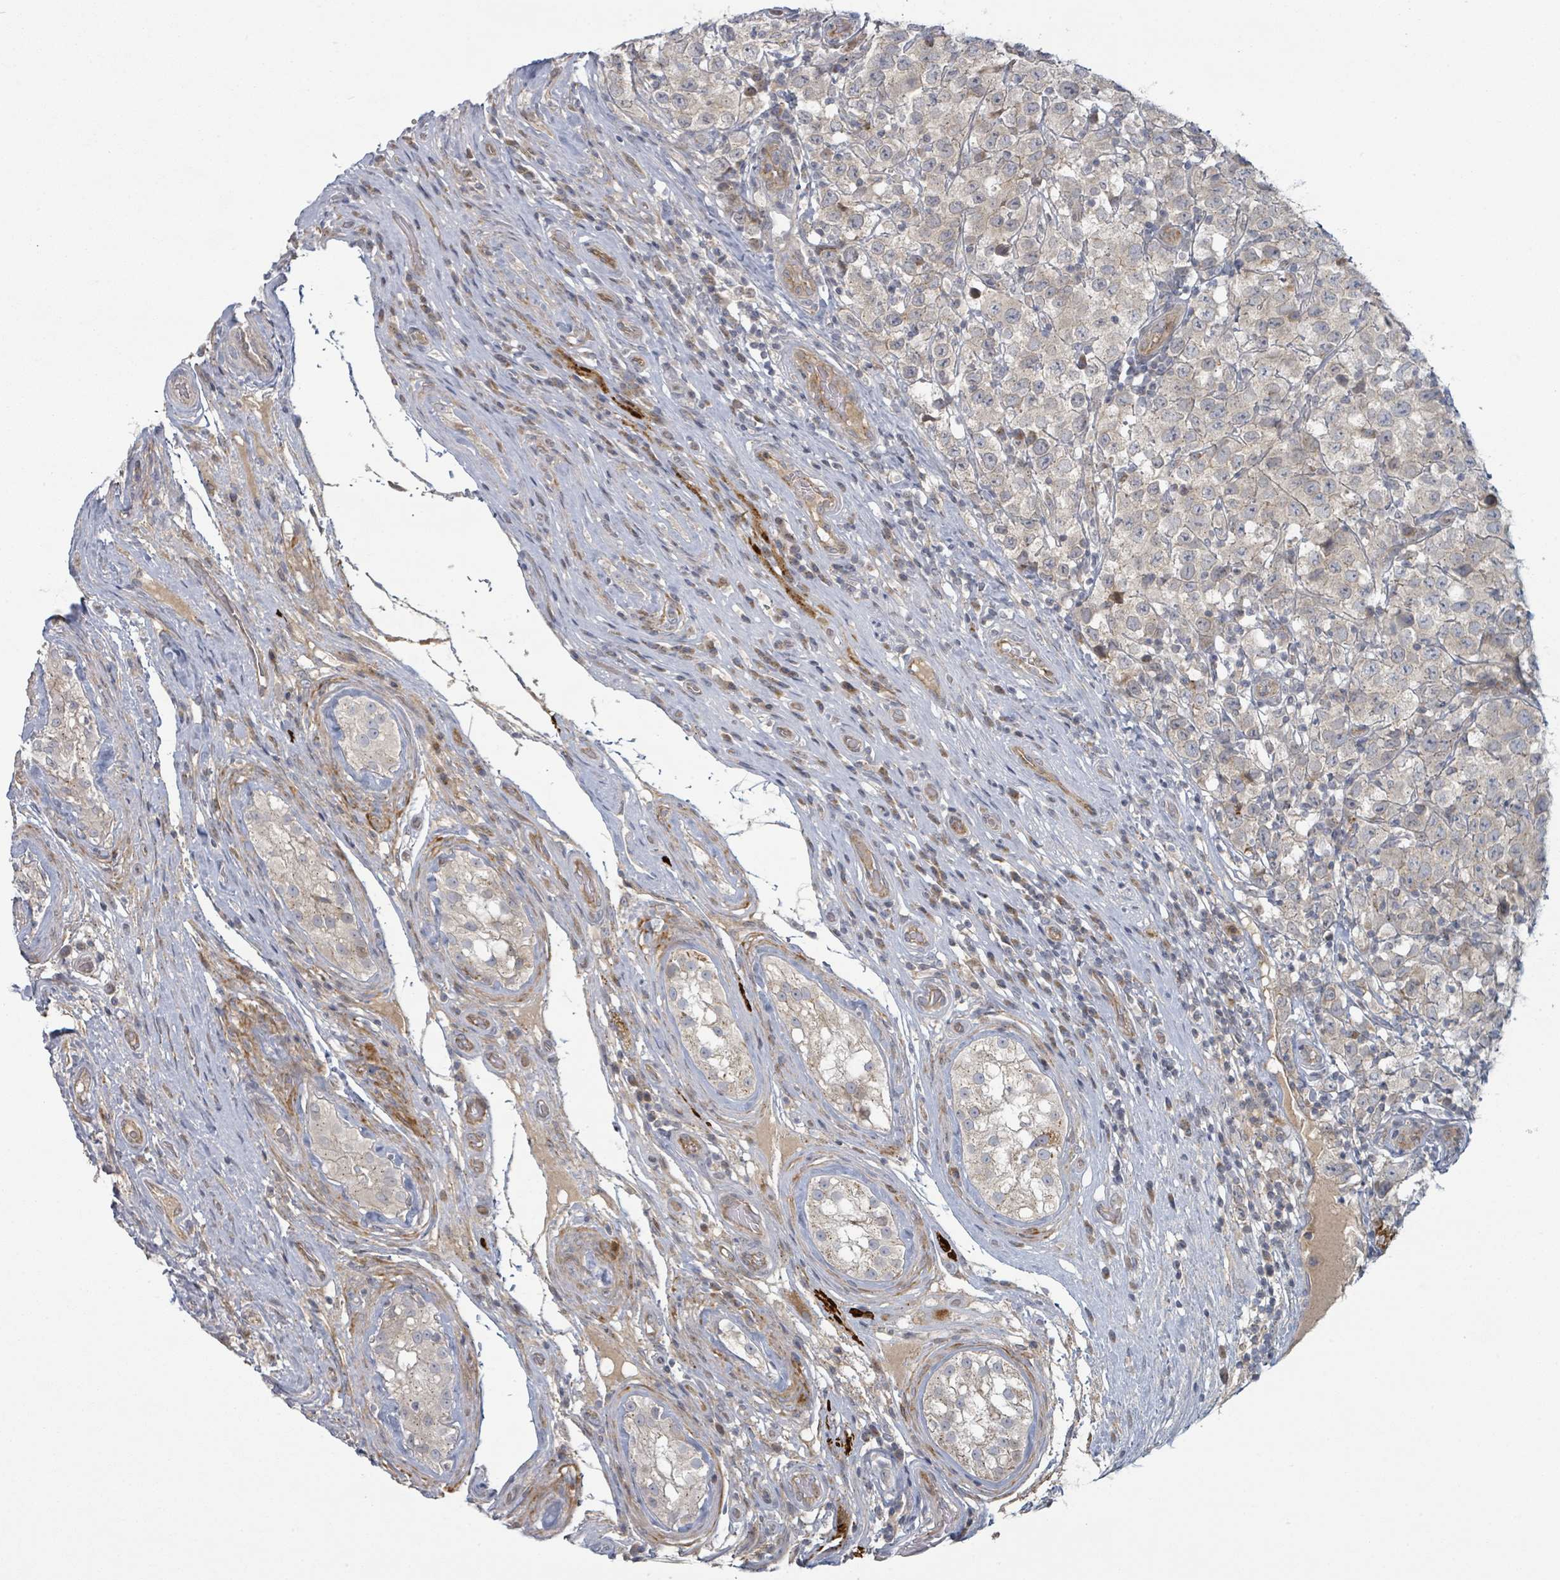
{"staining": {"intensity": "weak", "quantity": "<25%", "location": "cytoplasmic/membranous"}, "tissue": "testis cancer", "cell_type": "Tumor cells", "image_type": "cancer", "snomed": [{"axis": "morphology", "description": "Seminoma, NOS"}, {"axis": "morphology", "description": "Carcinoma, Embryonal, NOS"}, {"axis": "topography", "description": "Testis"}], "caption": "Histopathology image shows no significant protein staining in tumor cells of testis embryonal carcinoma. (IHC, brightfield microscopy, high magnification).", "gene": "COL5A3", "patient": {"sex": "male", "age": 41}}